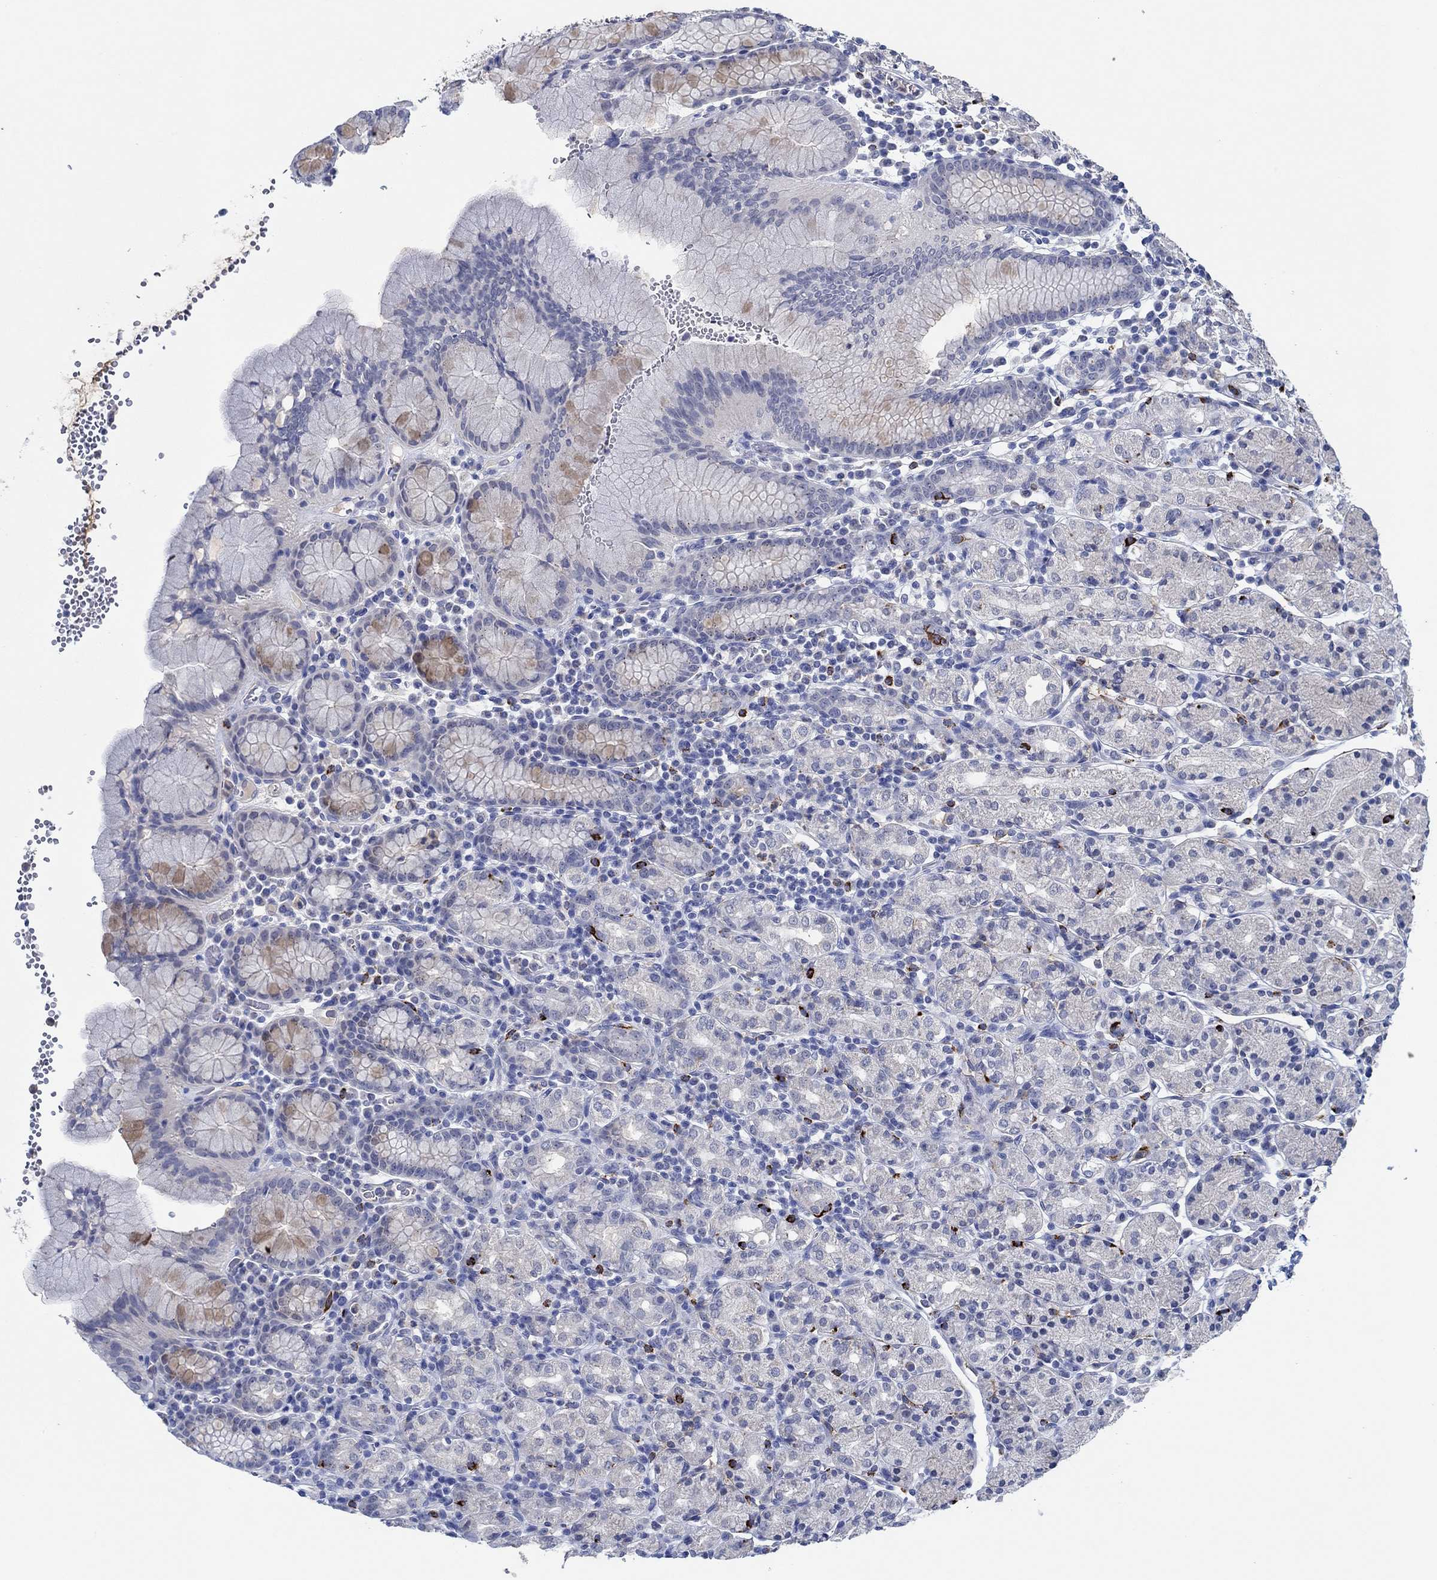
{"staining": {"intensity": "negative", "quantity": "none", "location": "none"}, "tissue": "stomach", "cell_type": "Glandular cells", "image_type": "normal", "snomed": [{"axis": "morphology", "description": "Normal tissue, NOS"}, {"axis": "topography", "description": "Stomach, upper"}, {"axis": "topography", "description": "Stomach"}], "caption": "Protein analysis of unremarkable stomach reveals no significant staining in glandular cells.", "gene": "CPM", "patient": {"sex": "male", "age": 62}}